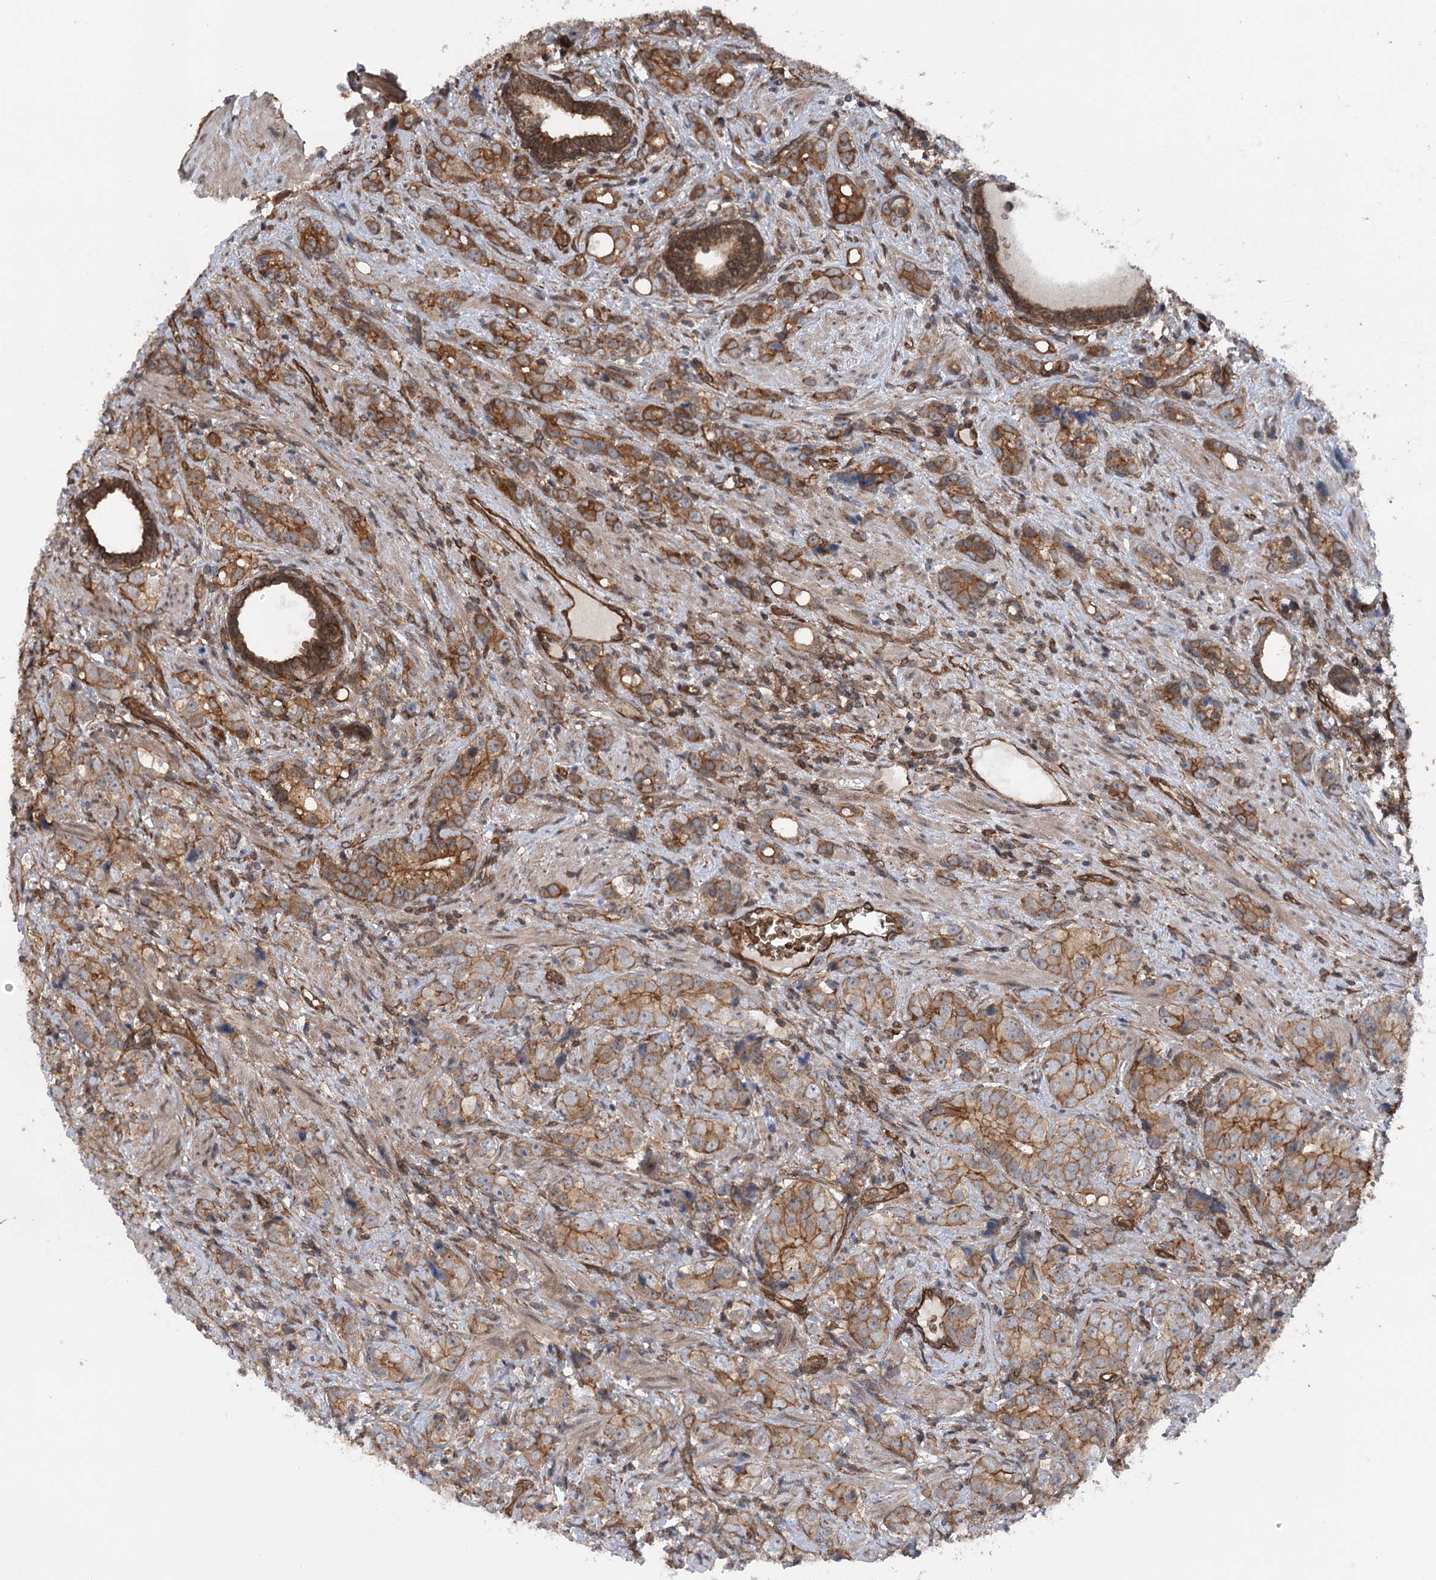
{"staining": {"intensity": "strong", "quantity": ">75%", "location": "cytoplasmic/membranous"}, "tissue": "prostate cancer", "cell_type": "Tumor cells", "image_type": "cancer", "snomed": [{"axis": "morphology", "description": "Adenocarcinoma, High grade"}, {"axis": "topography", "description": "Prostate"}], "caption": "Immunohistochemical staining of prostate cancer exhibits high levels of strong cytoplasmic/membranous positivity in about >75% of tumor cells. (Brightfield microscopy of DAB IHC at high magnification).", "gene": "IQSEC1", "patient": {"sex": "male", "age": 63}}